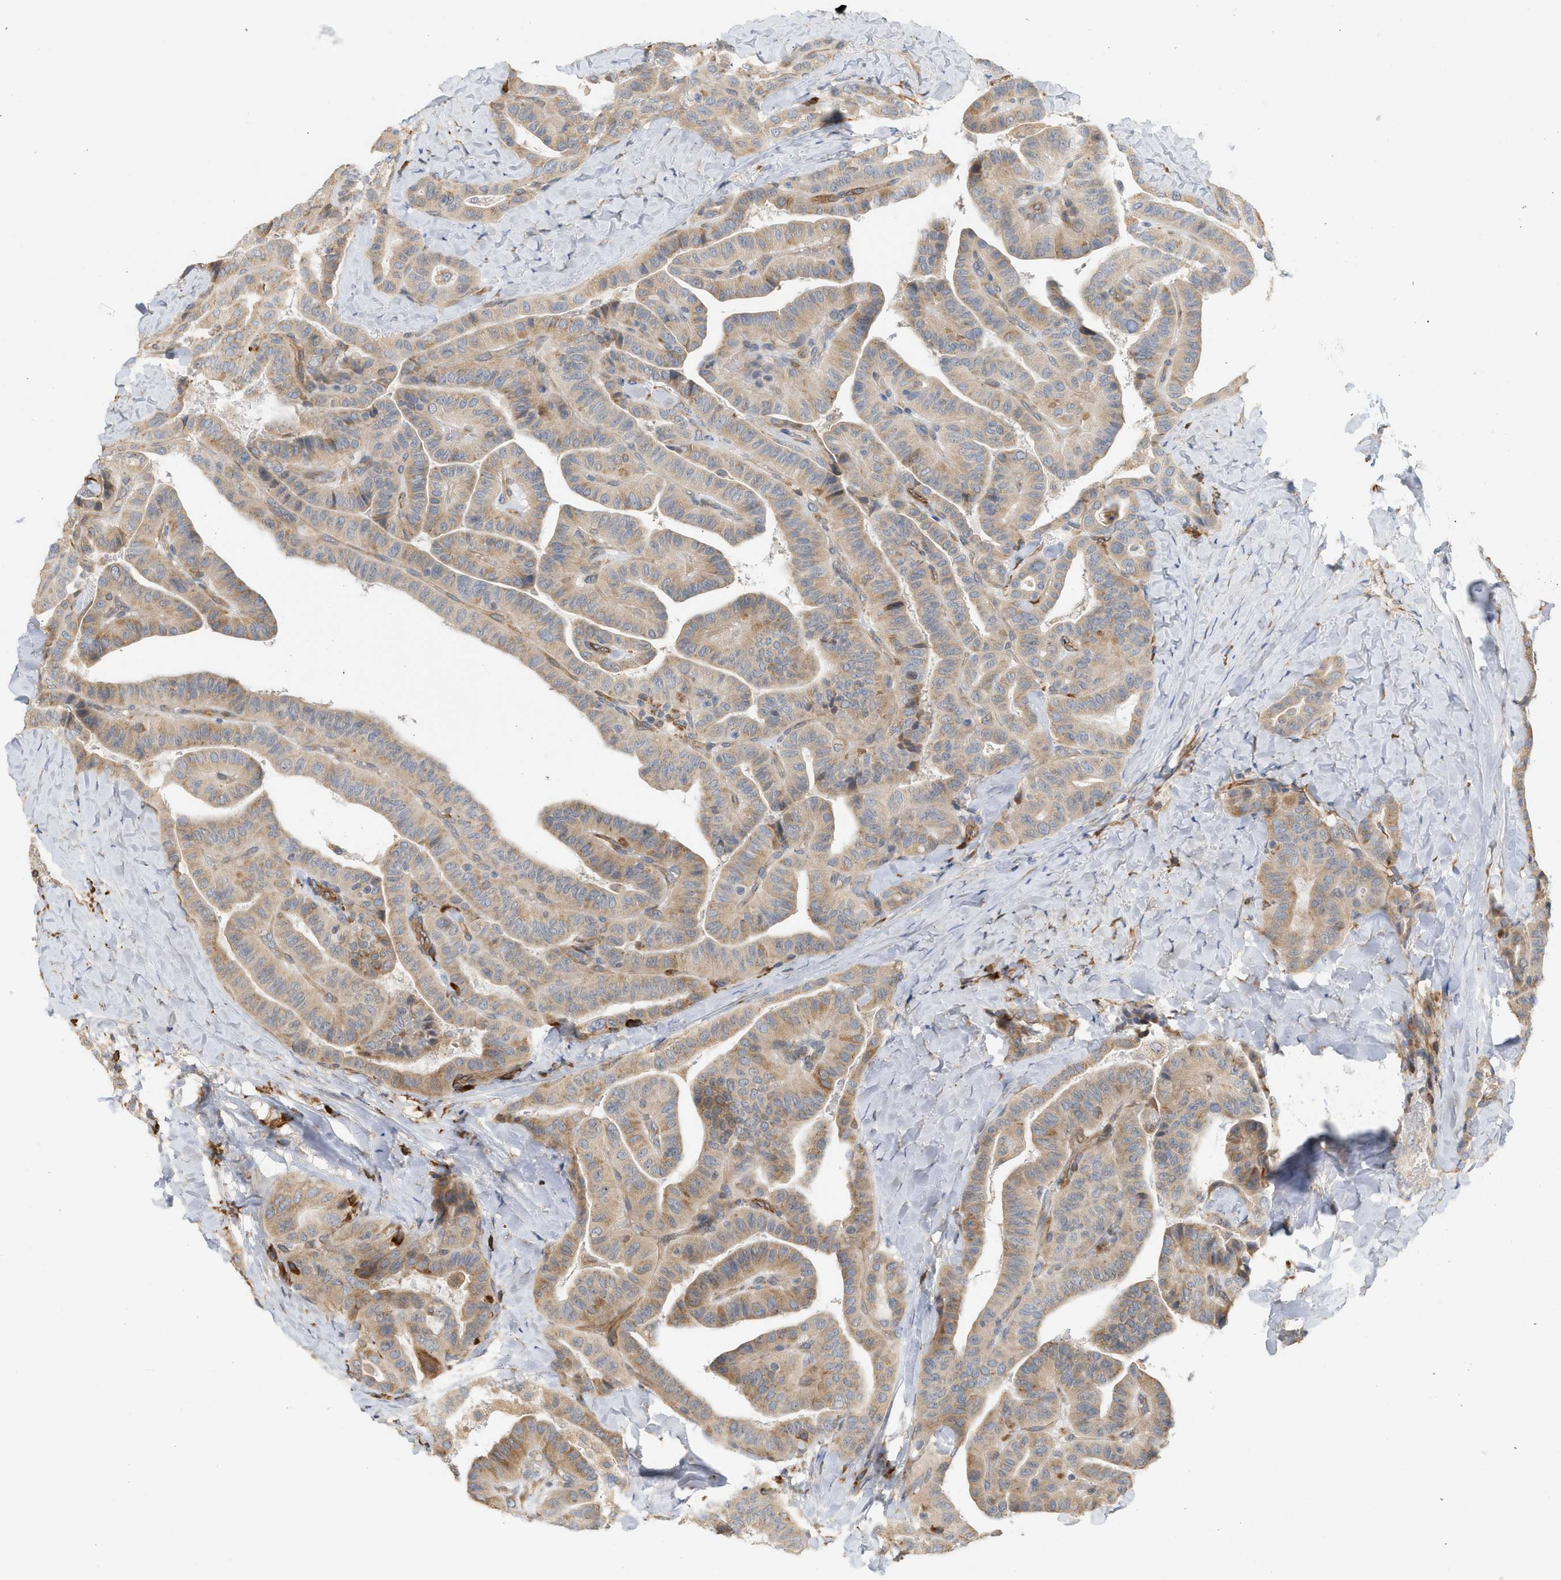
{"staining": {"intensity": "weak", "quantity": ">75%", "location": "cytoplasmic/membranous"}, "tissue": "thyroid cancer", "cell_type": "Tumor cells", "image_type": "cancer", "snomed": [{"axis": "morphology", "description": "Papillary adenocarcinoma, NOS"}, {"axis": "topography", "description": "Thyroid gland"}], "caption": "Immunohistochemistry (IHC) (DAB) staining of human thyroid cancer (papillary adenocarcinoma) reveals weak cytoplasmic/membranous protein staining in about >75% of tumor cells.", "gene": "SVOP", "patient": {"sex": "male", "age": 77}}